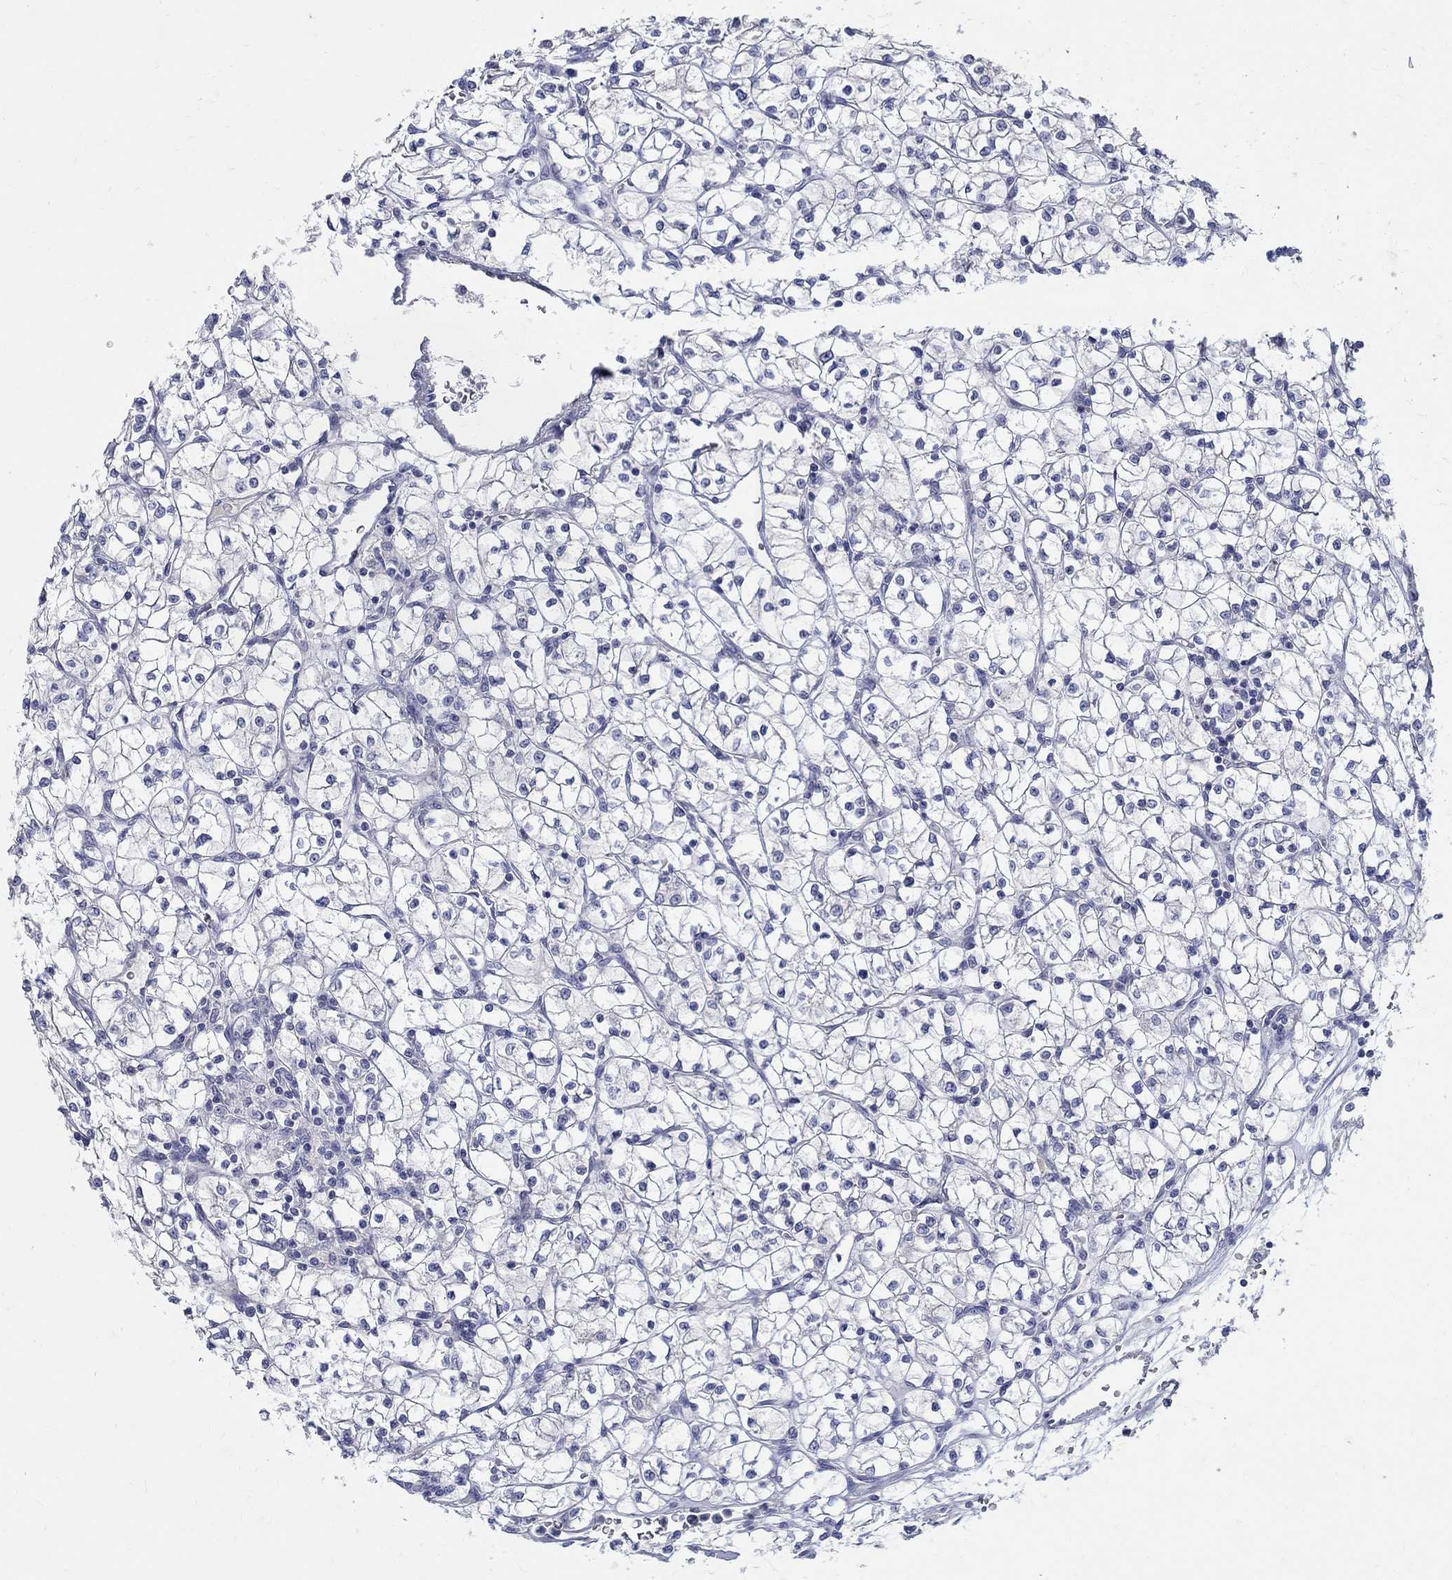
{"staining": {"intensity": "negative", "quantity": "none", "location": "none"}, "tissue": "renal cancer", "cell_type": "Tumor cells", "image_type": "cancer", "snomed": [{"axis": "morphology", "description": "Adenocarcinoma, NOS"}, {"axis": "topography", "description": "Kidney"}], "caption": "This is an immunohistochemistry (IHC) image of human renal cancer (adenocarcinoma). There is no expression in tumor cells.", "gene": "SOX2", "patient": {"sex": "female", "age": 64}}